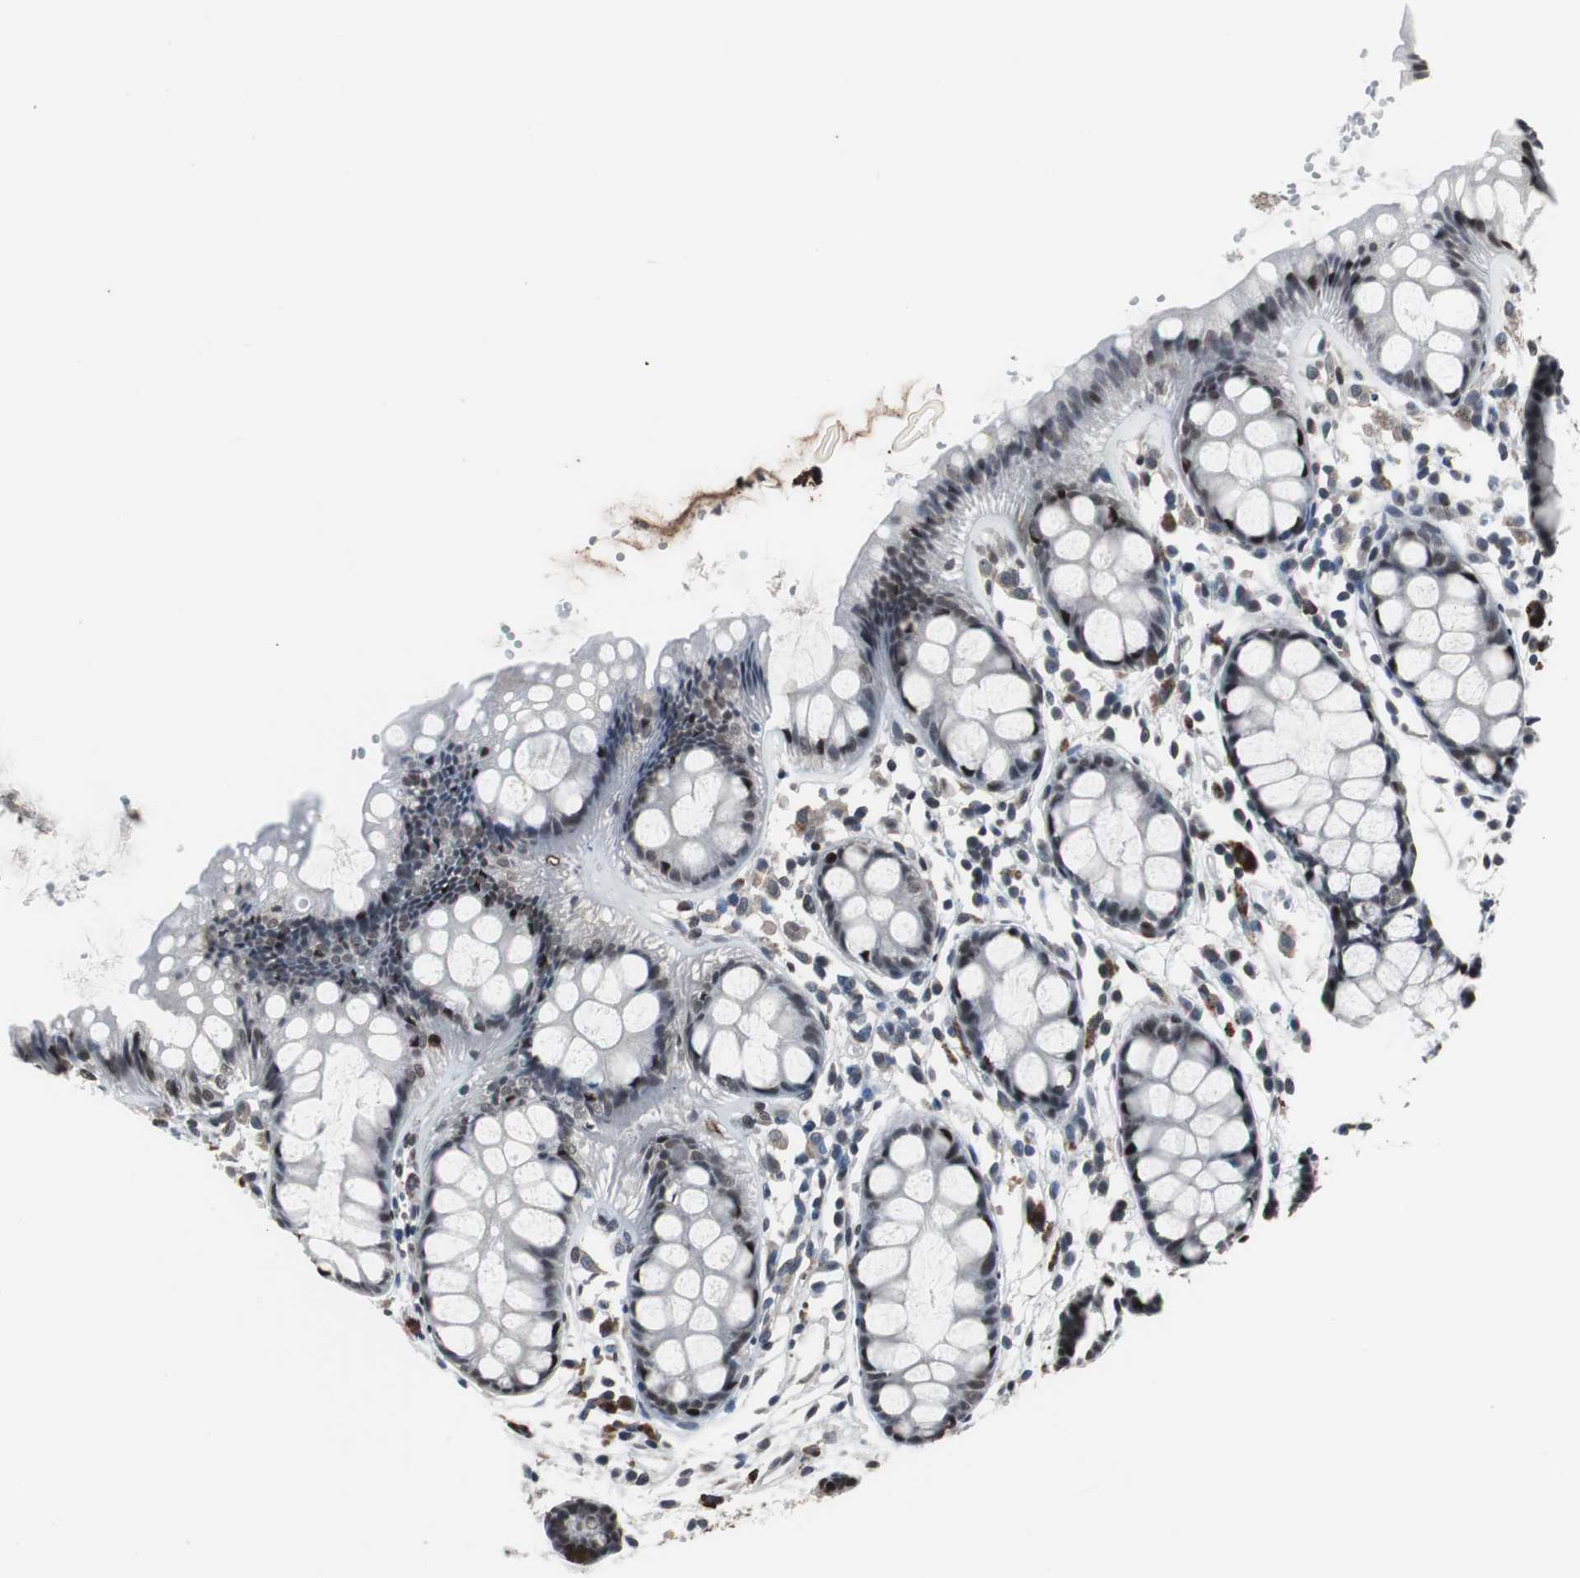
{"staining": {"intensity": "strong", "quantity": ">75%", "location": "nuclear"}, "tissue": "rectum", "cell_type": "Glandular cells", "image_type": "normal", "snomed": [{"axis": "morphology", "description": "Normal tissue, NOS"}, {"axis": "topography", "description": "Rectum"}], "caption": "The micrograph shows a brown stain indicating the presence of a protein in the nuclear of glandular cells in rectum. The protein of interest is stained brown, and the nuclei are stained in blue (DAB IHC with brightfield microscopy, high magnification).", "gene": "FOXP4", "patient": {"sex": "female", "age": 66}}